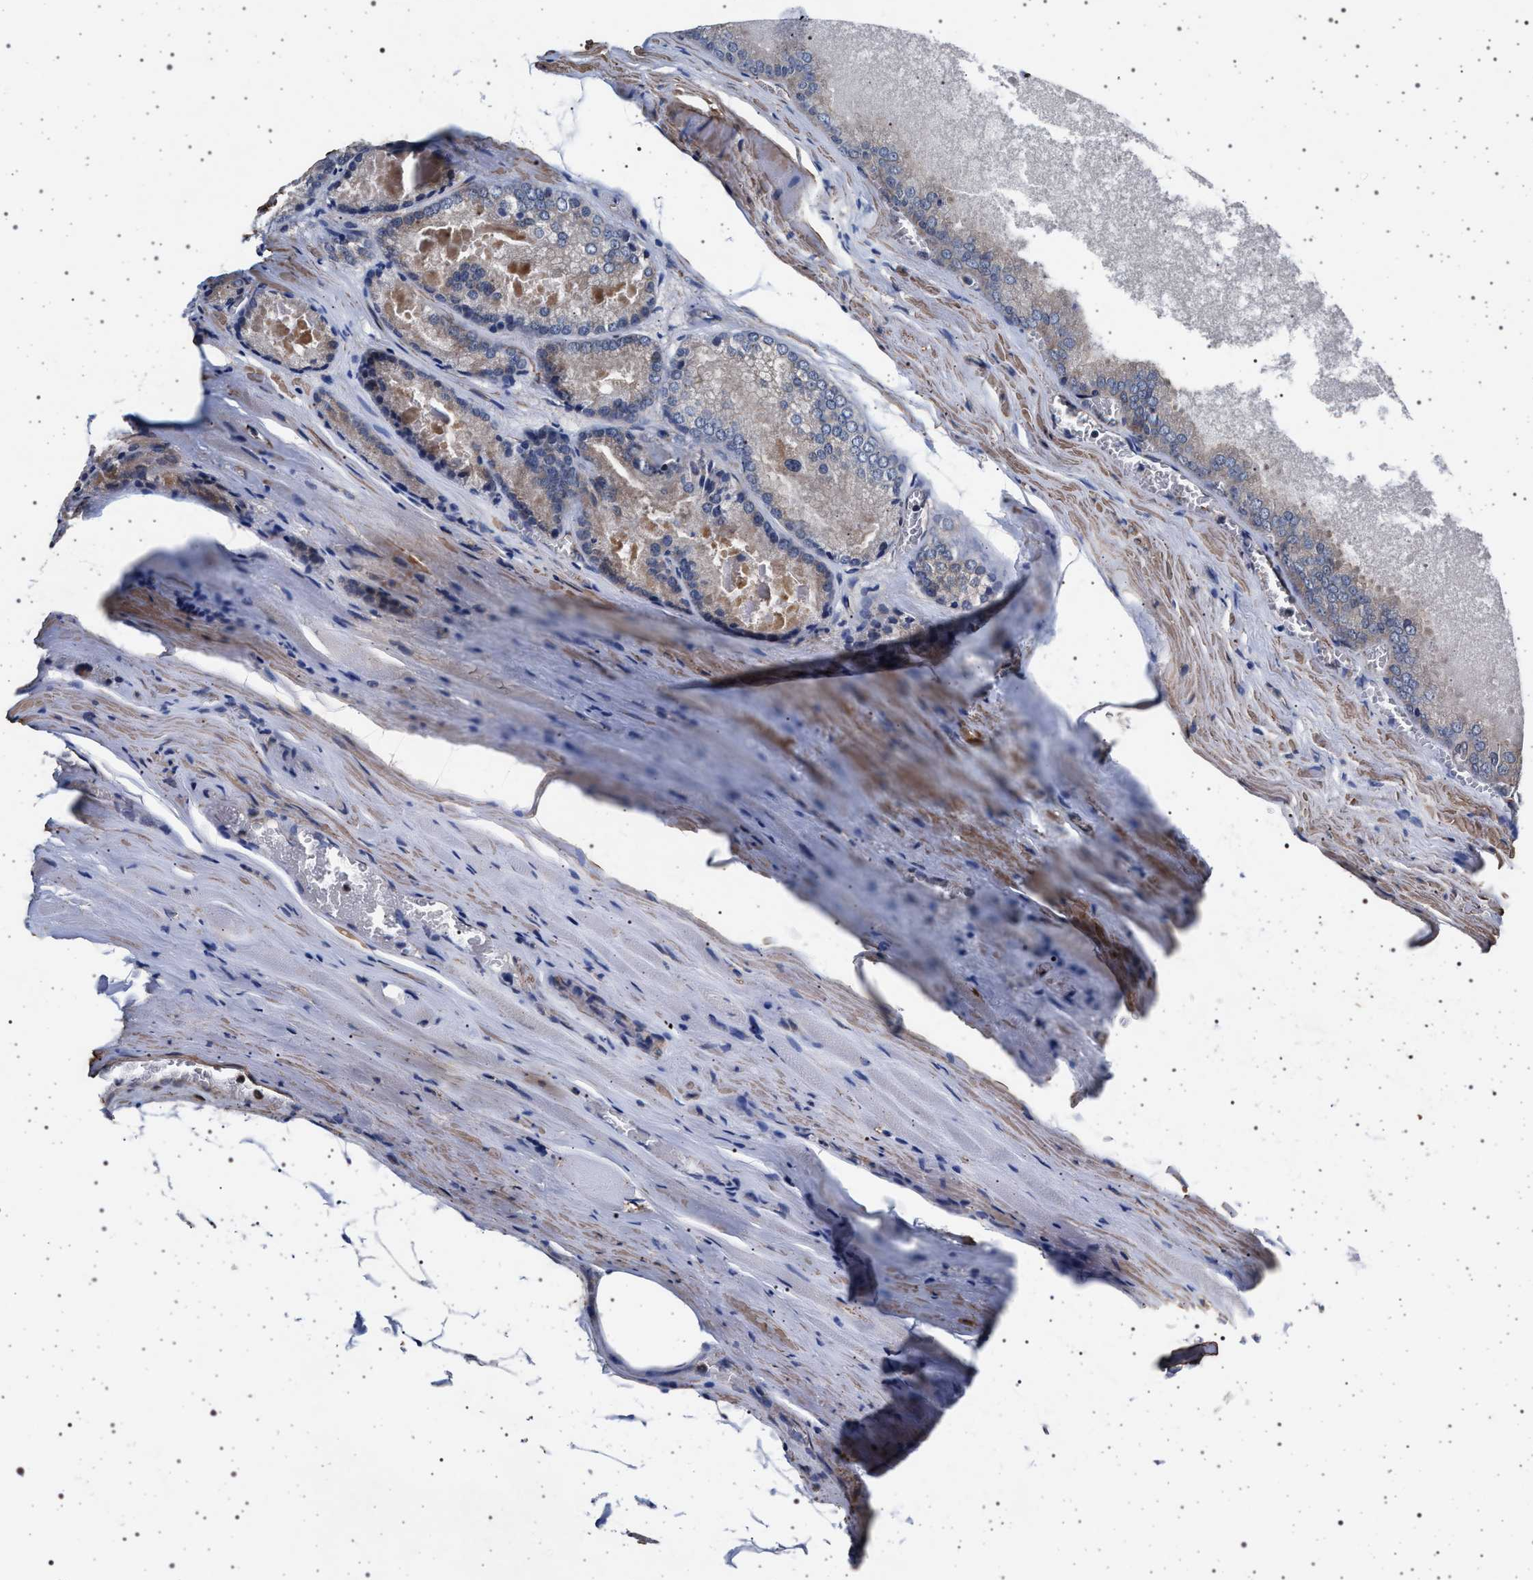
{"staining": {"intensity": "weak", "quantity": "<25%", "location": "cytoplasmic/membranous"}, "tissue": "prostate cancer", "cell_type": "Tumor cells", "image_type": "cancer", "snomed": [{"axis": "morphology", "description": "Adenocarcinoma, Low grade"}, {"axis": "topography", "description": "Prostate"}], "caption": "Tumor cells are negative for brown protein staining in prostate cancer (adenocarcinoma (low-grade)).", "gene": "KCNK6", "patient": {"sex": "male", "age": 64}}